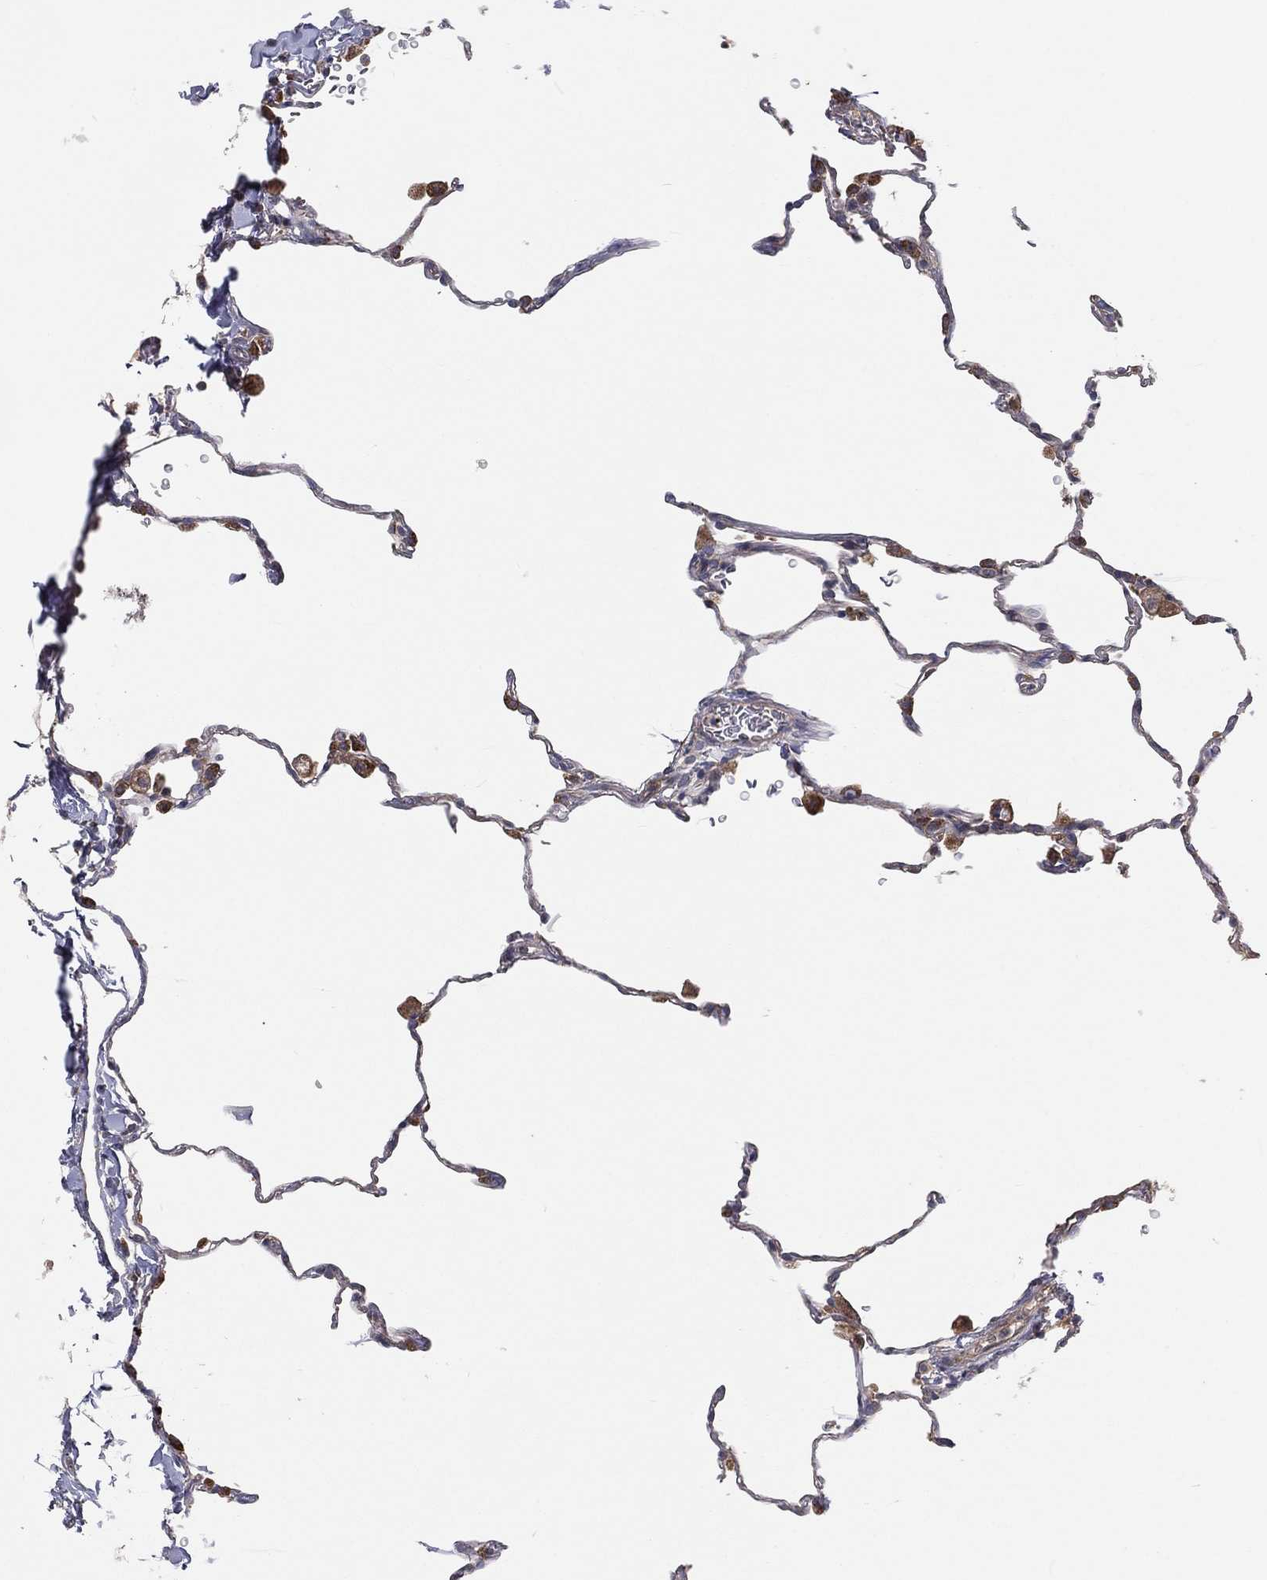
{"staining": {"intensity": "moderate", "quantity": "<25%", "location": "cytoplasmic/membranous"}, "tissue": "lung", "cell_type": "Alveolar cells", "image_type": "normal", "snomed": [{"axis": "morphology", "description": "Normal tissue, NOS"}, {"axis": "morphology", "description": "Adenocarcinoma, metastatic, NOS"}, {"axis": "topography", "description": "Lung"}], "caption": "Moderate cytoplasmic/membranous positivity for a protein is identified in approximately <25% of alveolar cells of benign lung using IHC.", "gene": "EIF2B5", "patient": {"sex": "male", "age": 45}}